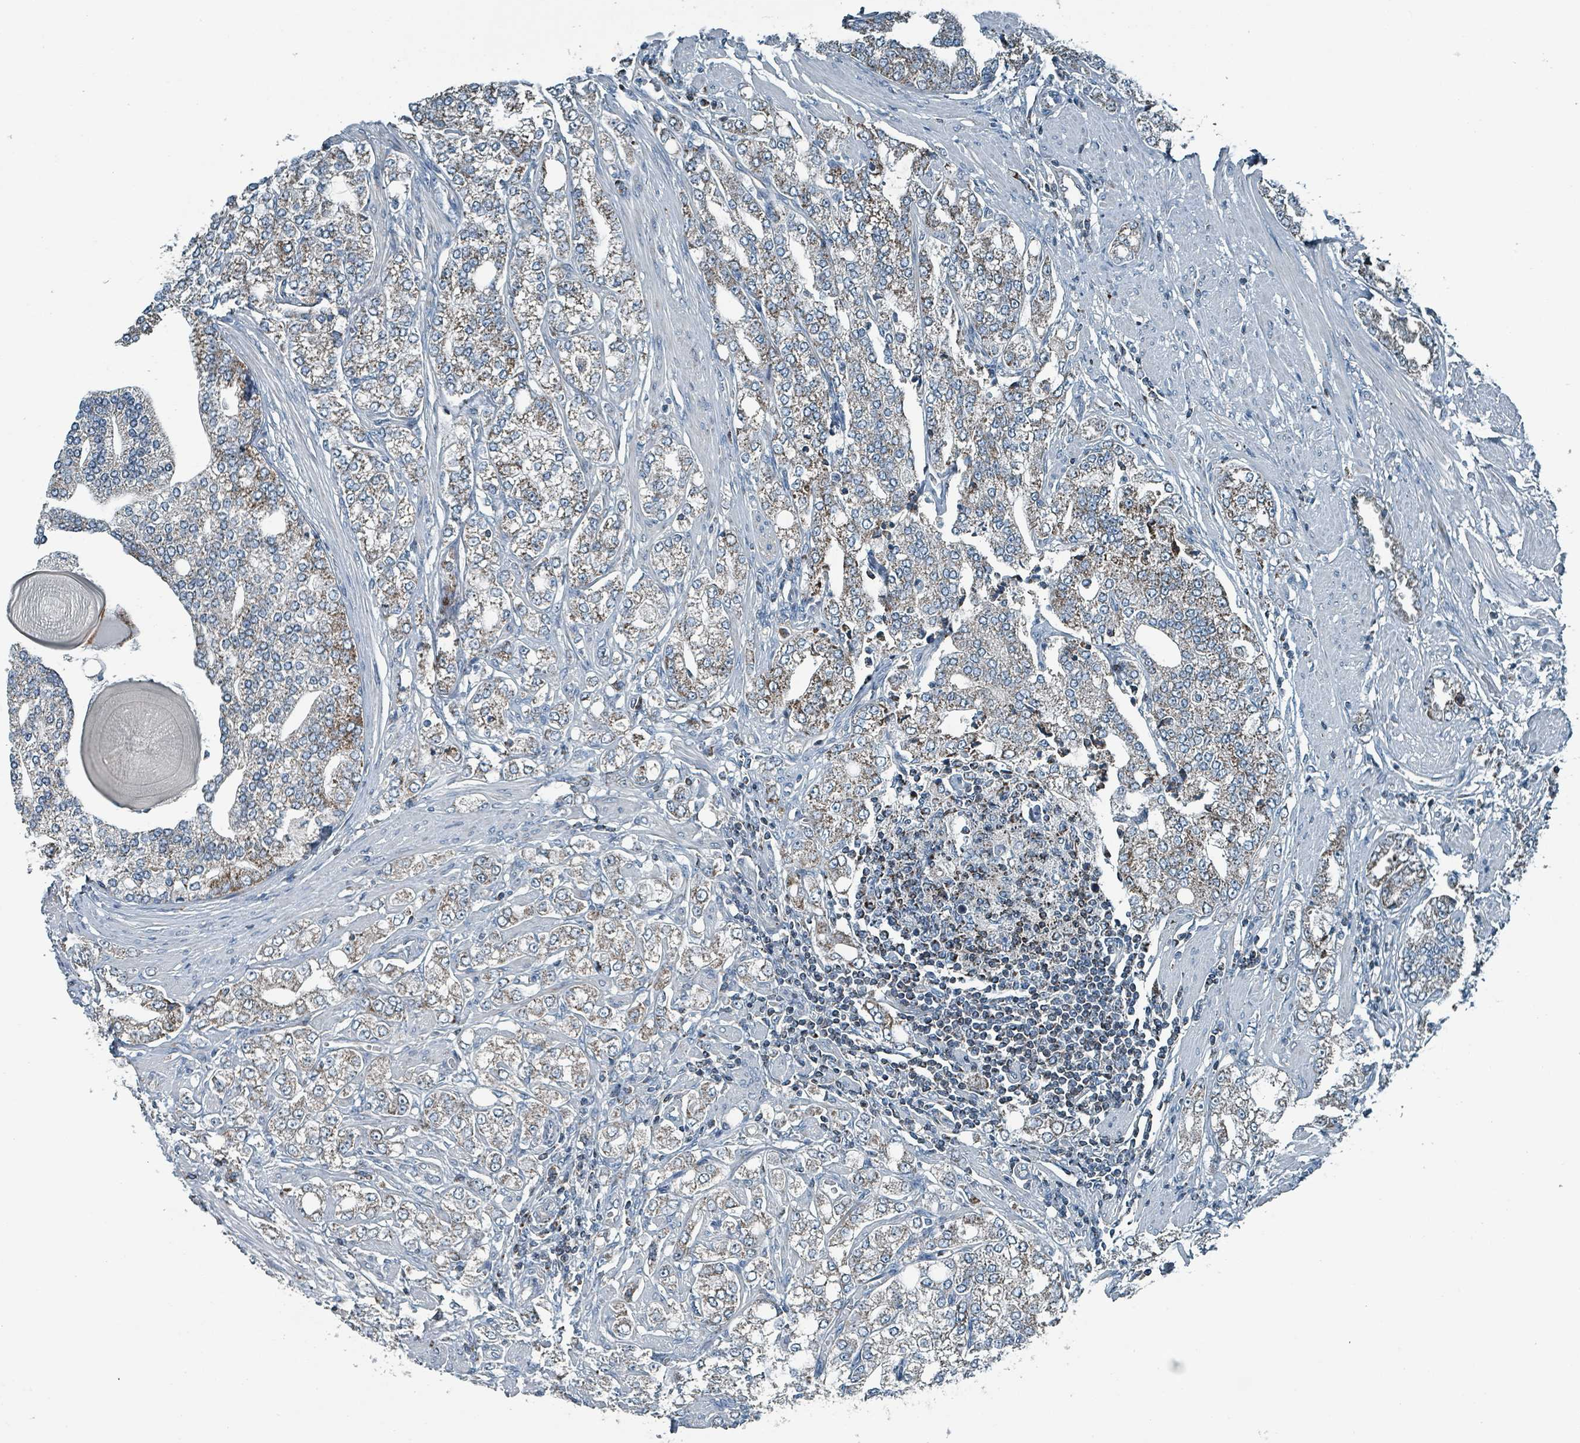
{"staining": {"intensity": "weak", "quantity": ">75%", "location": "cytoplasmic/membranous"}, "tissue": "prostate cancer", "cell_type": "Tumor cells", "image_type": "cancer", "snomed": [{"axis": "morphology", "description": "Adenocarcinoma, High grade"}, {"axis": "topography", "description": "Prostate"}], "caption": "High-grade adenocarcinoma (prostate) stained with IHC exhibits weak cytoplasmic/membranous staining in approximately >75% of tumor cells.", "gene": "ABHD18", "patient": {"sex": "male", "age": 64}}